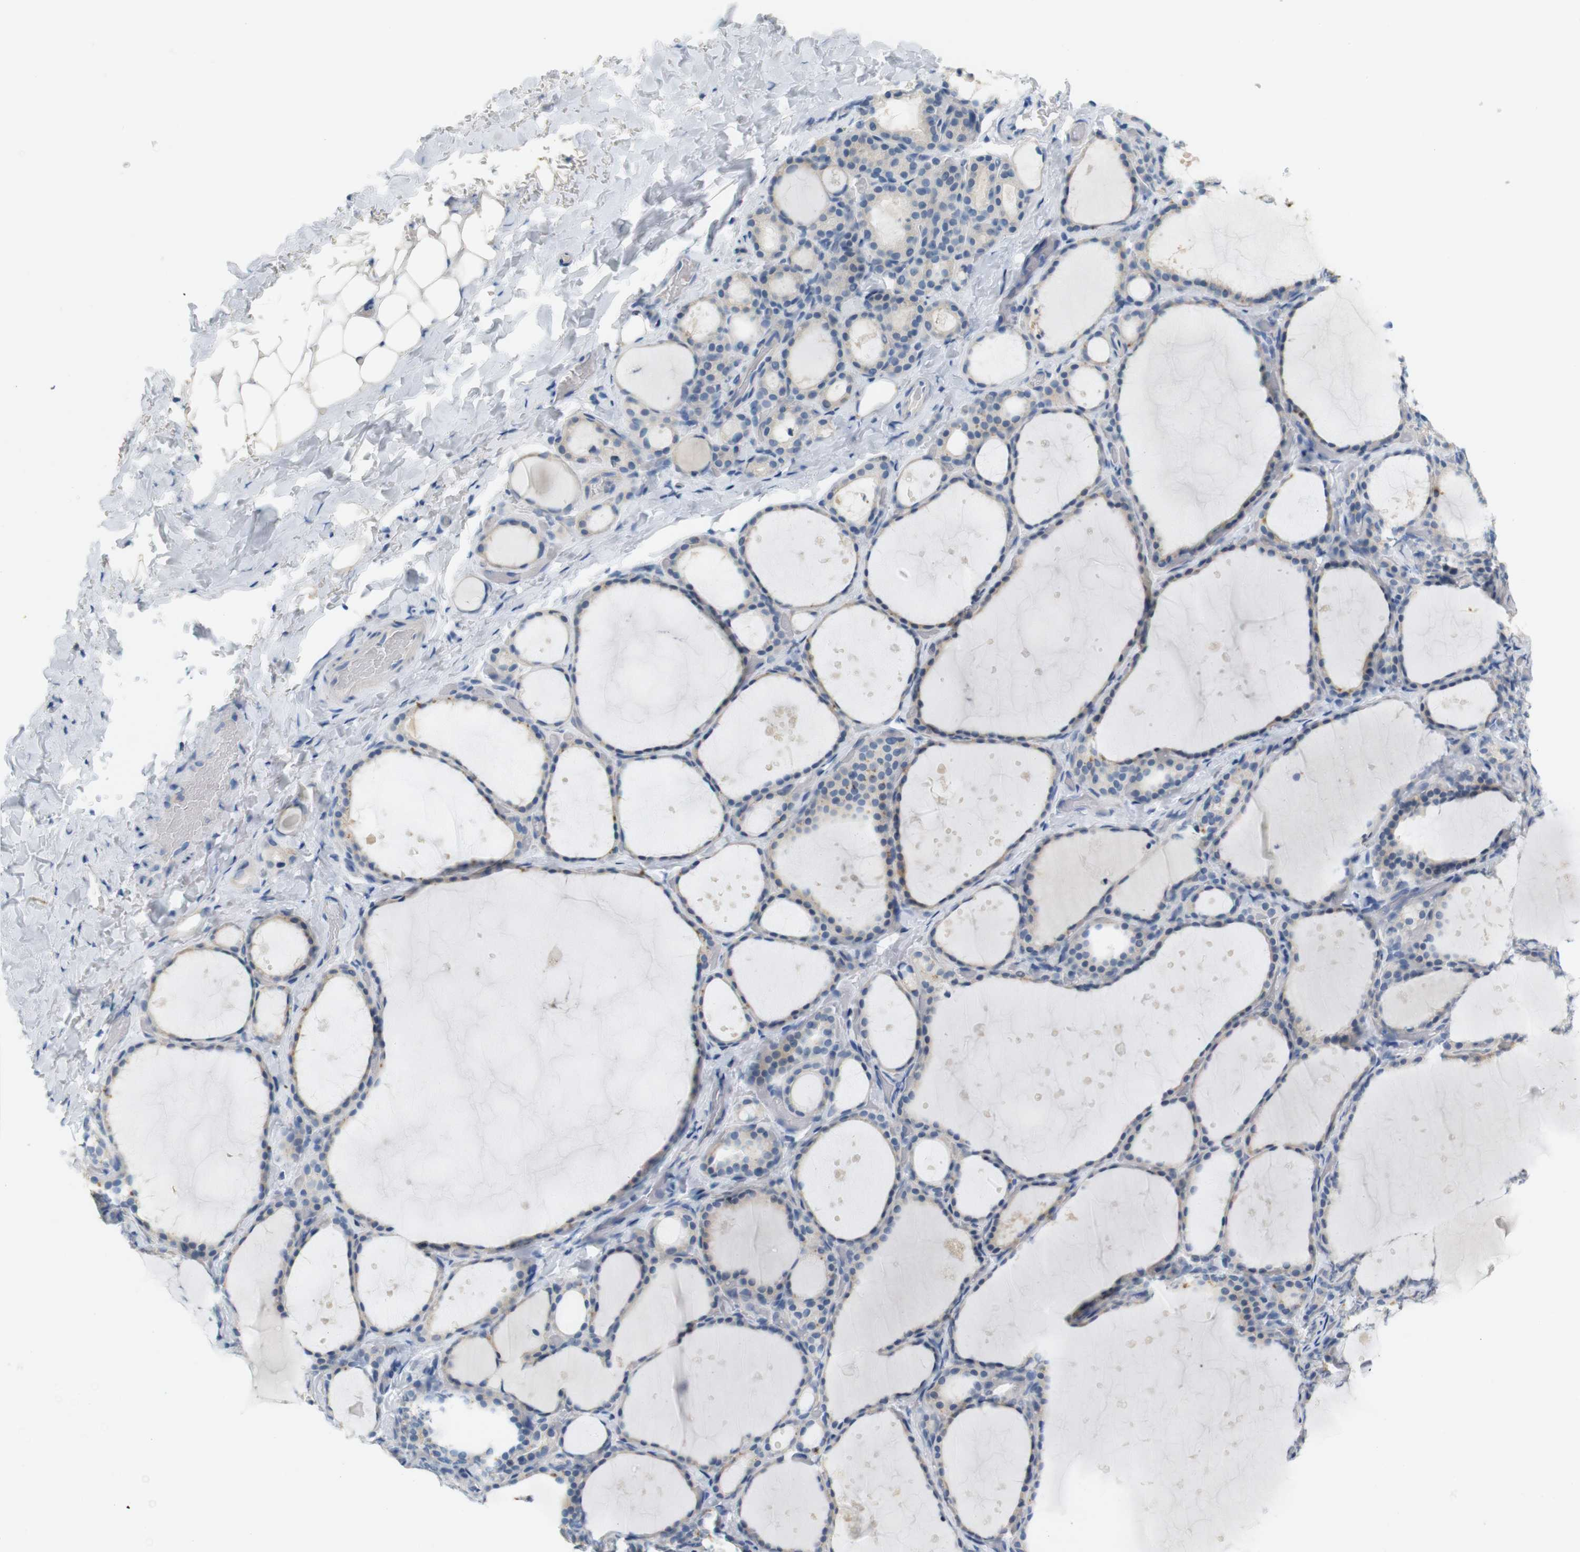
{"staining": {"intensity": "weak", "quantity": ">75%", "location": "cytoplasmic/membranous"}, "tissue": "thyroid gland", "cell_type": "Glandular cells", "image_type": "normal", "snomed": [{"axis": "morphology", "description": "Normal tissue, NOS"}, {"axis": "topography", "description": "Thyroid gland"}], "caption": "Unremarkable thyroid gland exhibits weak cytoplasmic/membranous expression in about >75% of glandular cells The protein is shown in brown color, while the nuclei are stained blue..", "gene": "LRRK2", "patient": {"sex": "female", "age": 44}}